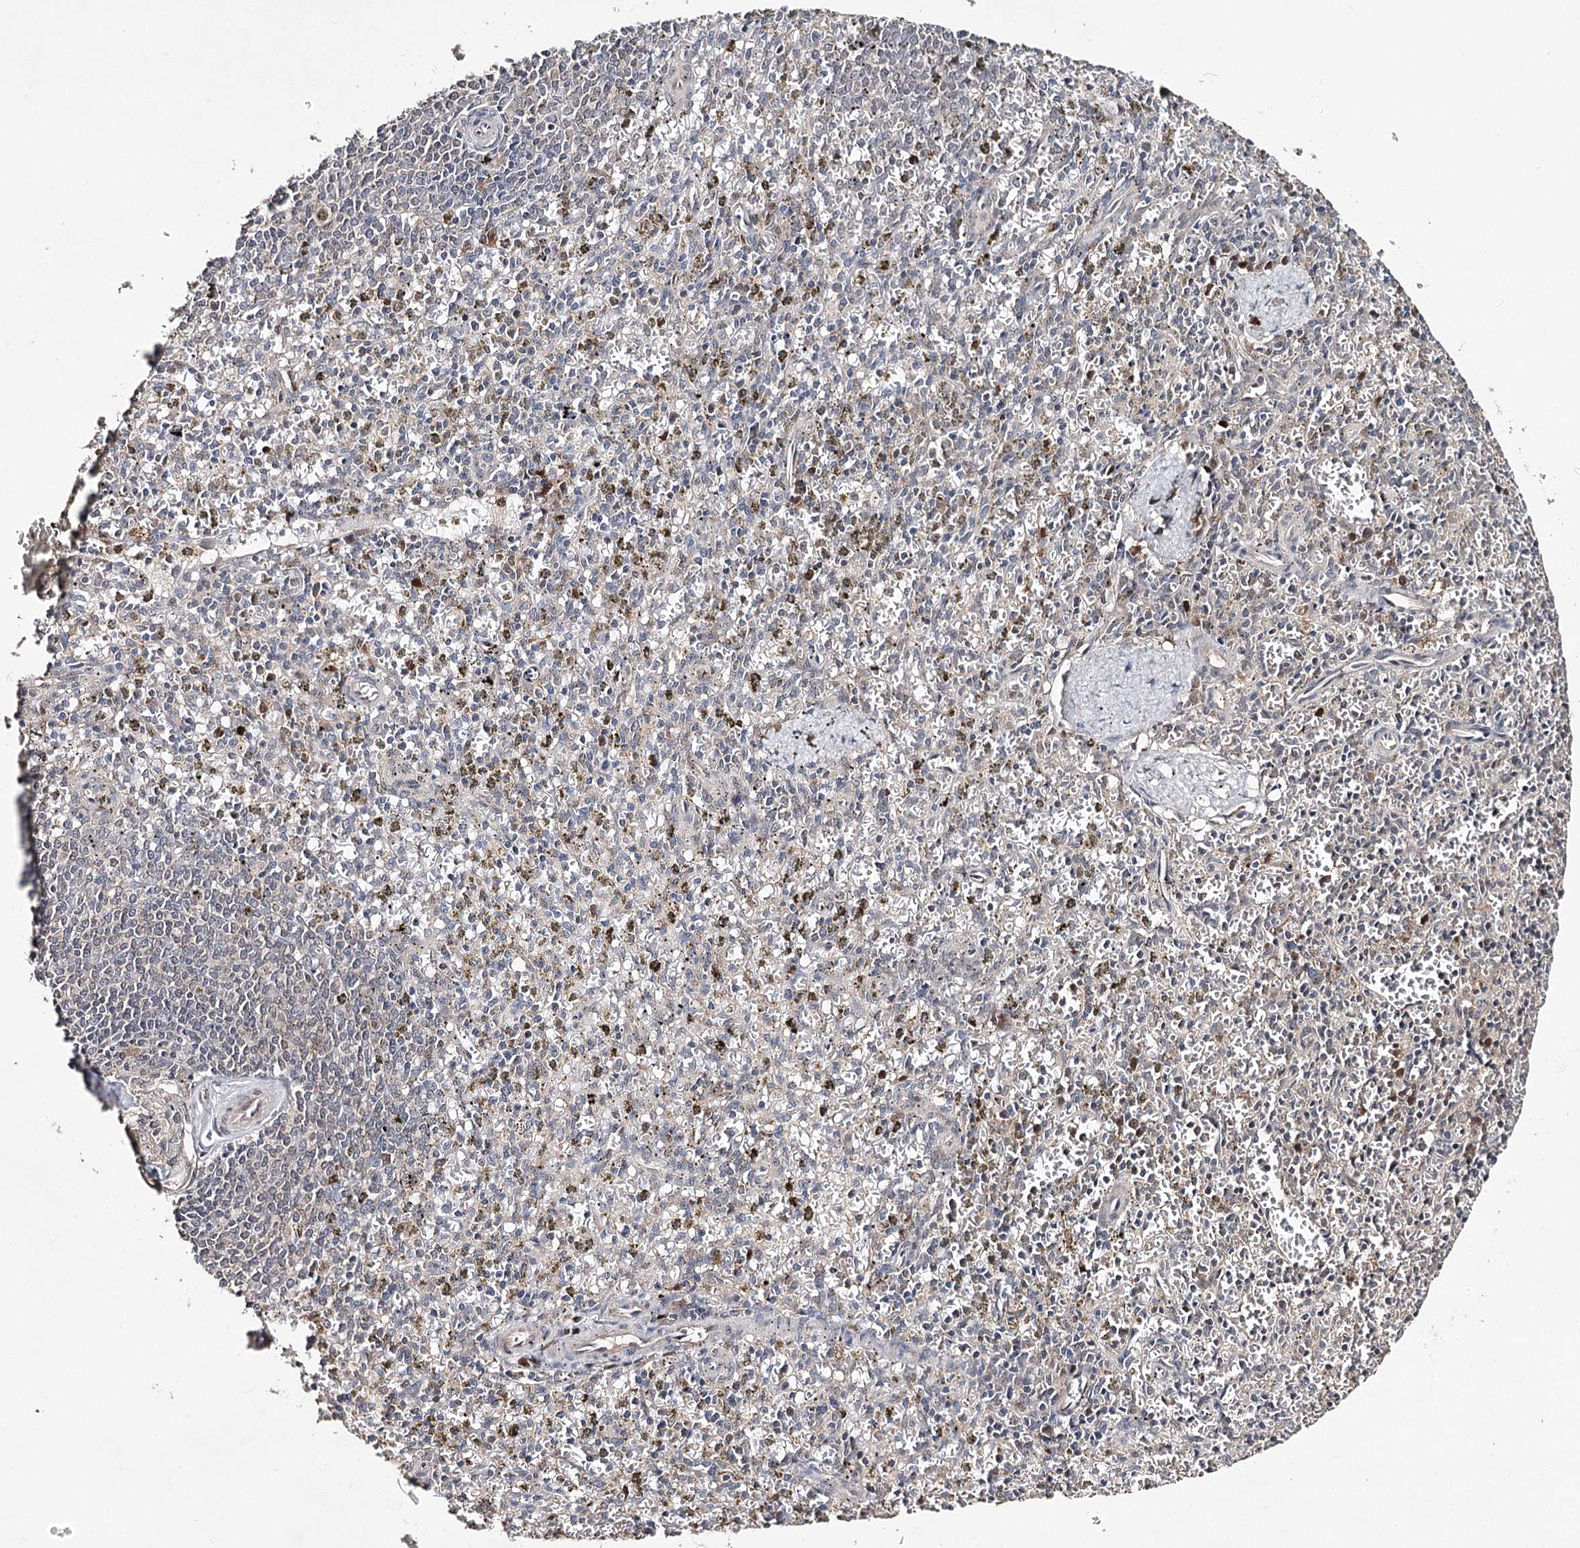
{"staining": {"intensity": "negative", "quantity": "none", "location": "none"}, "tissue": "spleen", "cell_type": "Cells in red pulp", "image_type": "normal", "snomed": [{"axis": "morphology", "description": "Normal tissue, NOS"}, {"axis": "topography", "description": "Spleen"}], "caption": "DAB (3,3'-diaminobenzidine) immunohistochemical staining of normal human spleen shows no significant staining in cells in red pulp. (DAB immunohistochemistry visualized using brightfield microscopy, high magnification).", "gene": "NOPCHAP1", "patient": {"sex": "male", "age": 72}}